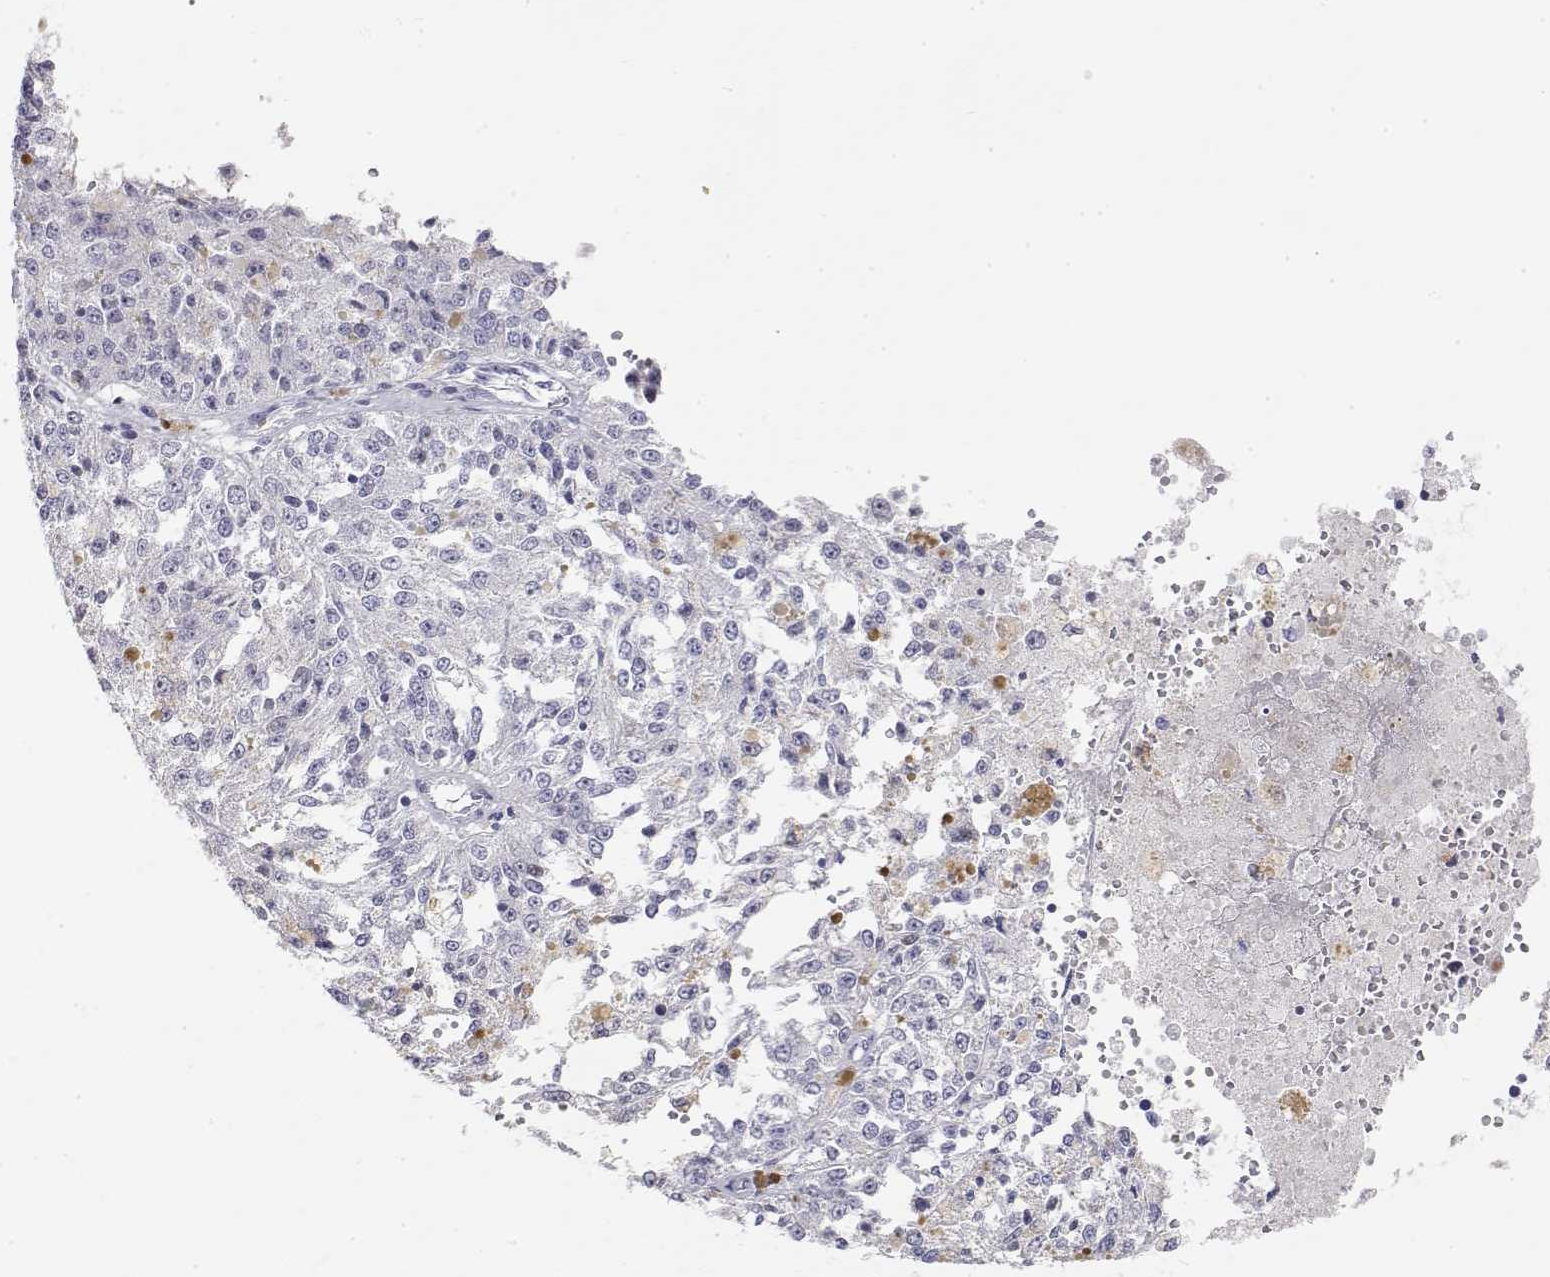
{"staining": {"intensity": "negative", "quantity": "none", "location": "none"}, "tissue": "melanoma", "cell_type": "Tumor cells", "image_type": "cancer", "snomed": [{"axis": "morphology", "description": "Malignant melanoma, Metastatic site"}, {"axis": "topography", "description": "Lymph node"}], "caption": "IHC photomicrograph of human melanoma stained for a protein (brown), which demonstrates no expression in tumor cells. The staining was performed using DAB to visualize the protein expression in brown, while the nuclei were stained in blue with hematoxylin (Magnification: 20x).", "gene": "MISP", "patient": {"sex": "female", "age": 64}}